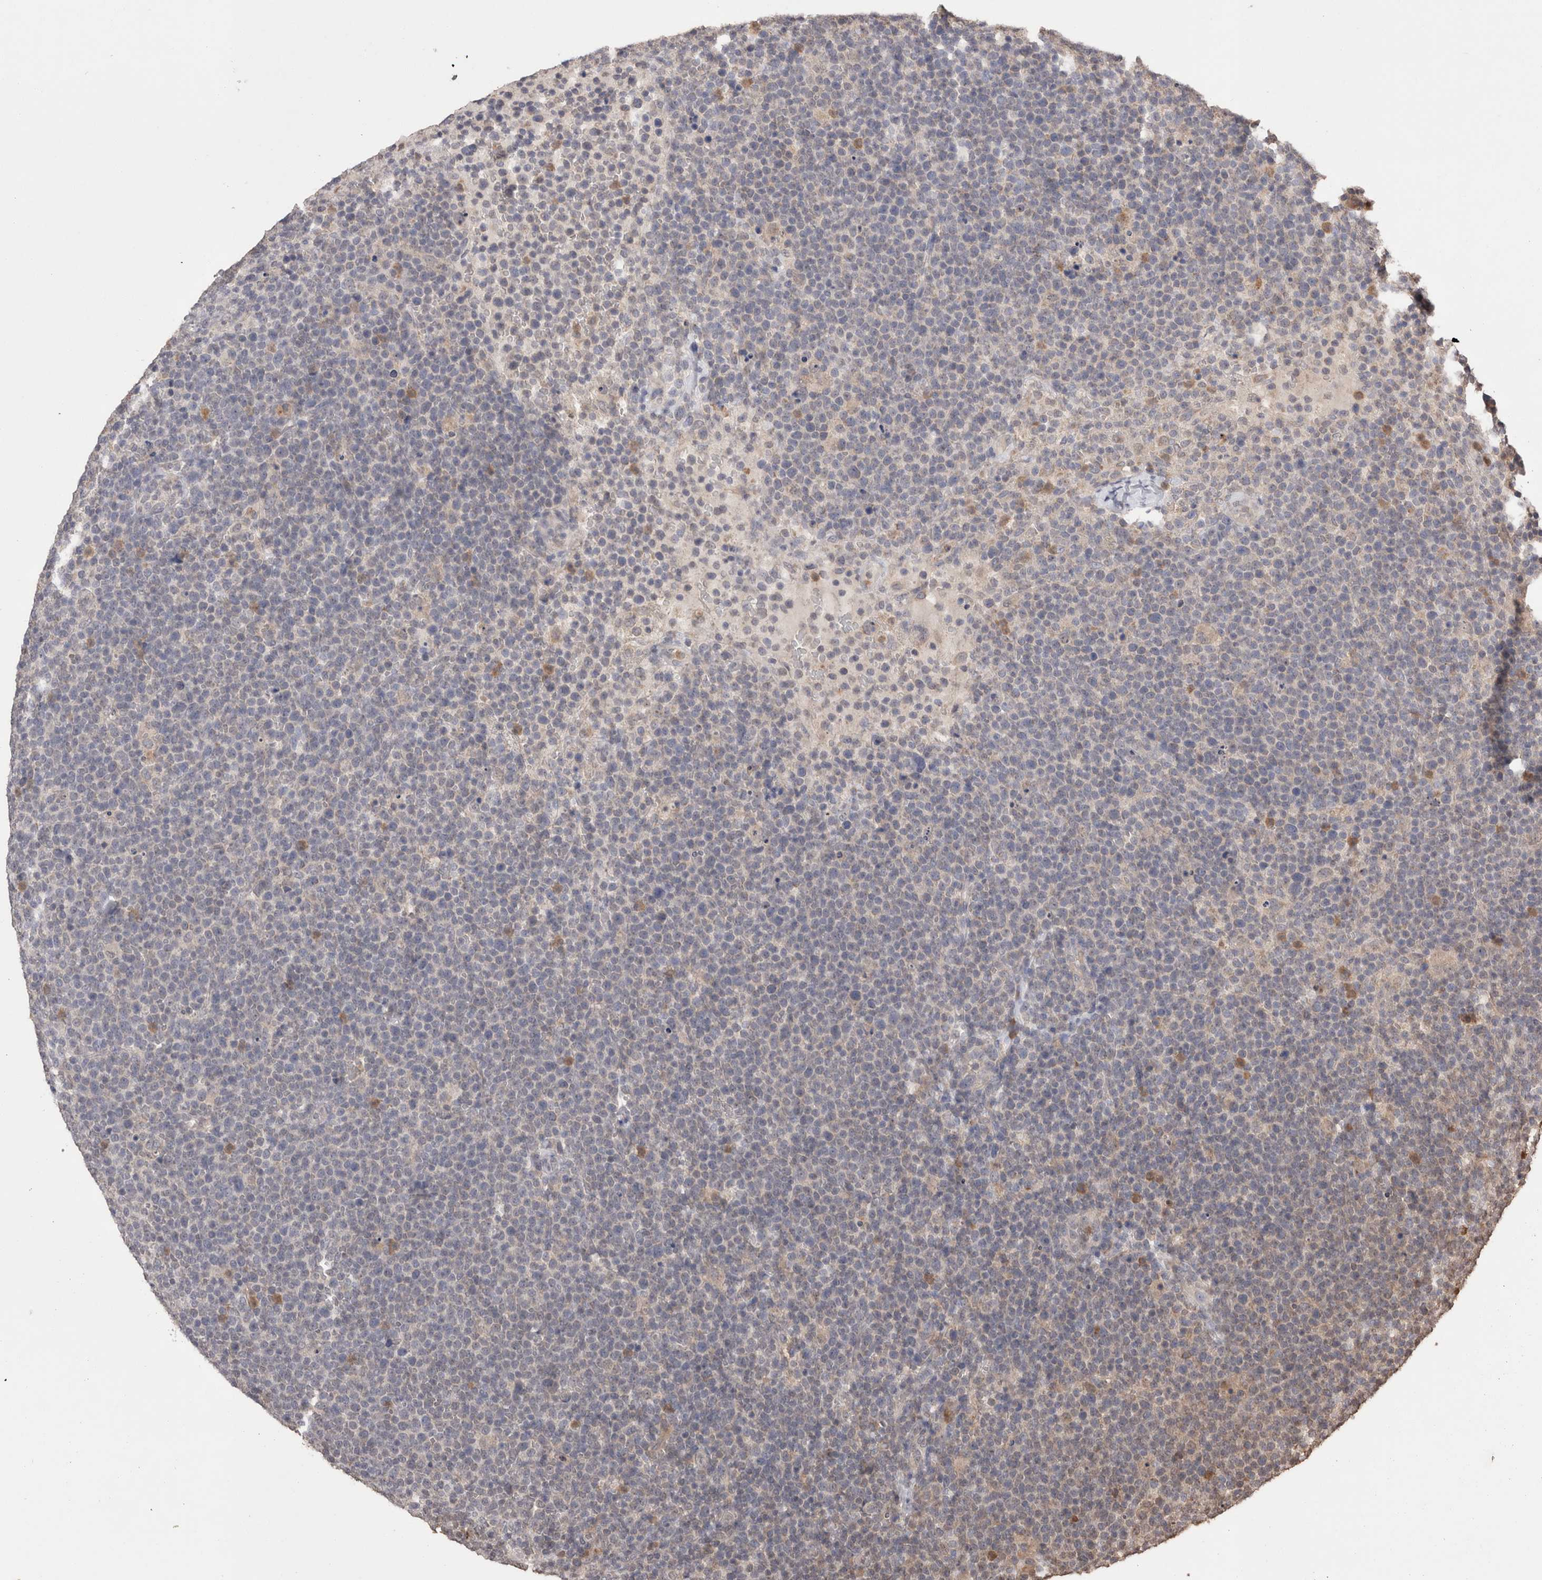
{"staining": {"intensity": "negative", "quantity": "none", "location": "none"}, "tissue": "lymphoma", "cell_type": "Tumor cells", "image_type": "cancer", "snomed": [{"axis": "morphology", "description": "Malignant lymphoma, non-Hodgkin's type, High grade"}, {"axis": "topography", "description": "Lymph node"}], "caption": "IHC histopathology image of human lymphoma stained for a protein (brown), which exhibits no positivity in tumor cells. The staining is performed using DAB (3,3'-diaminobenzidine) brown chromogen with nuclei counter-stained in using hematoxylin.", "gene": "GRK5", "patient": {"sex": "male", "age": 61}}